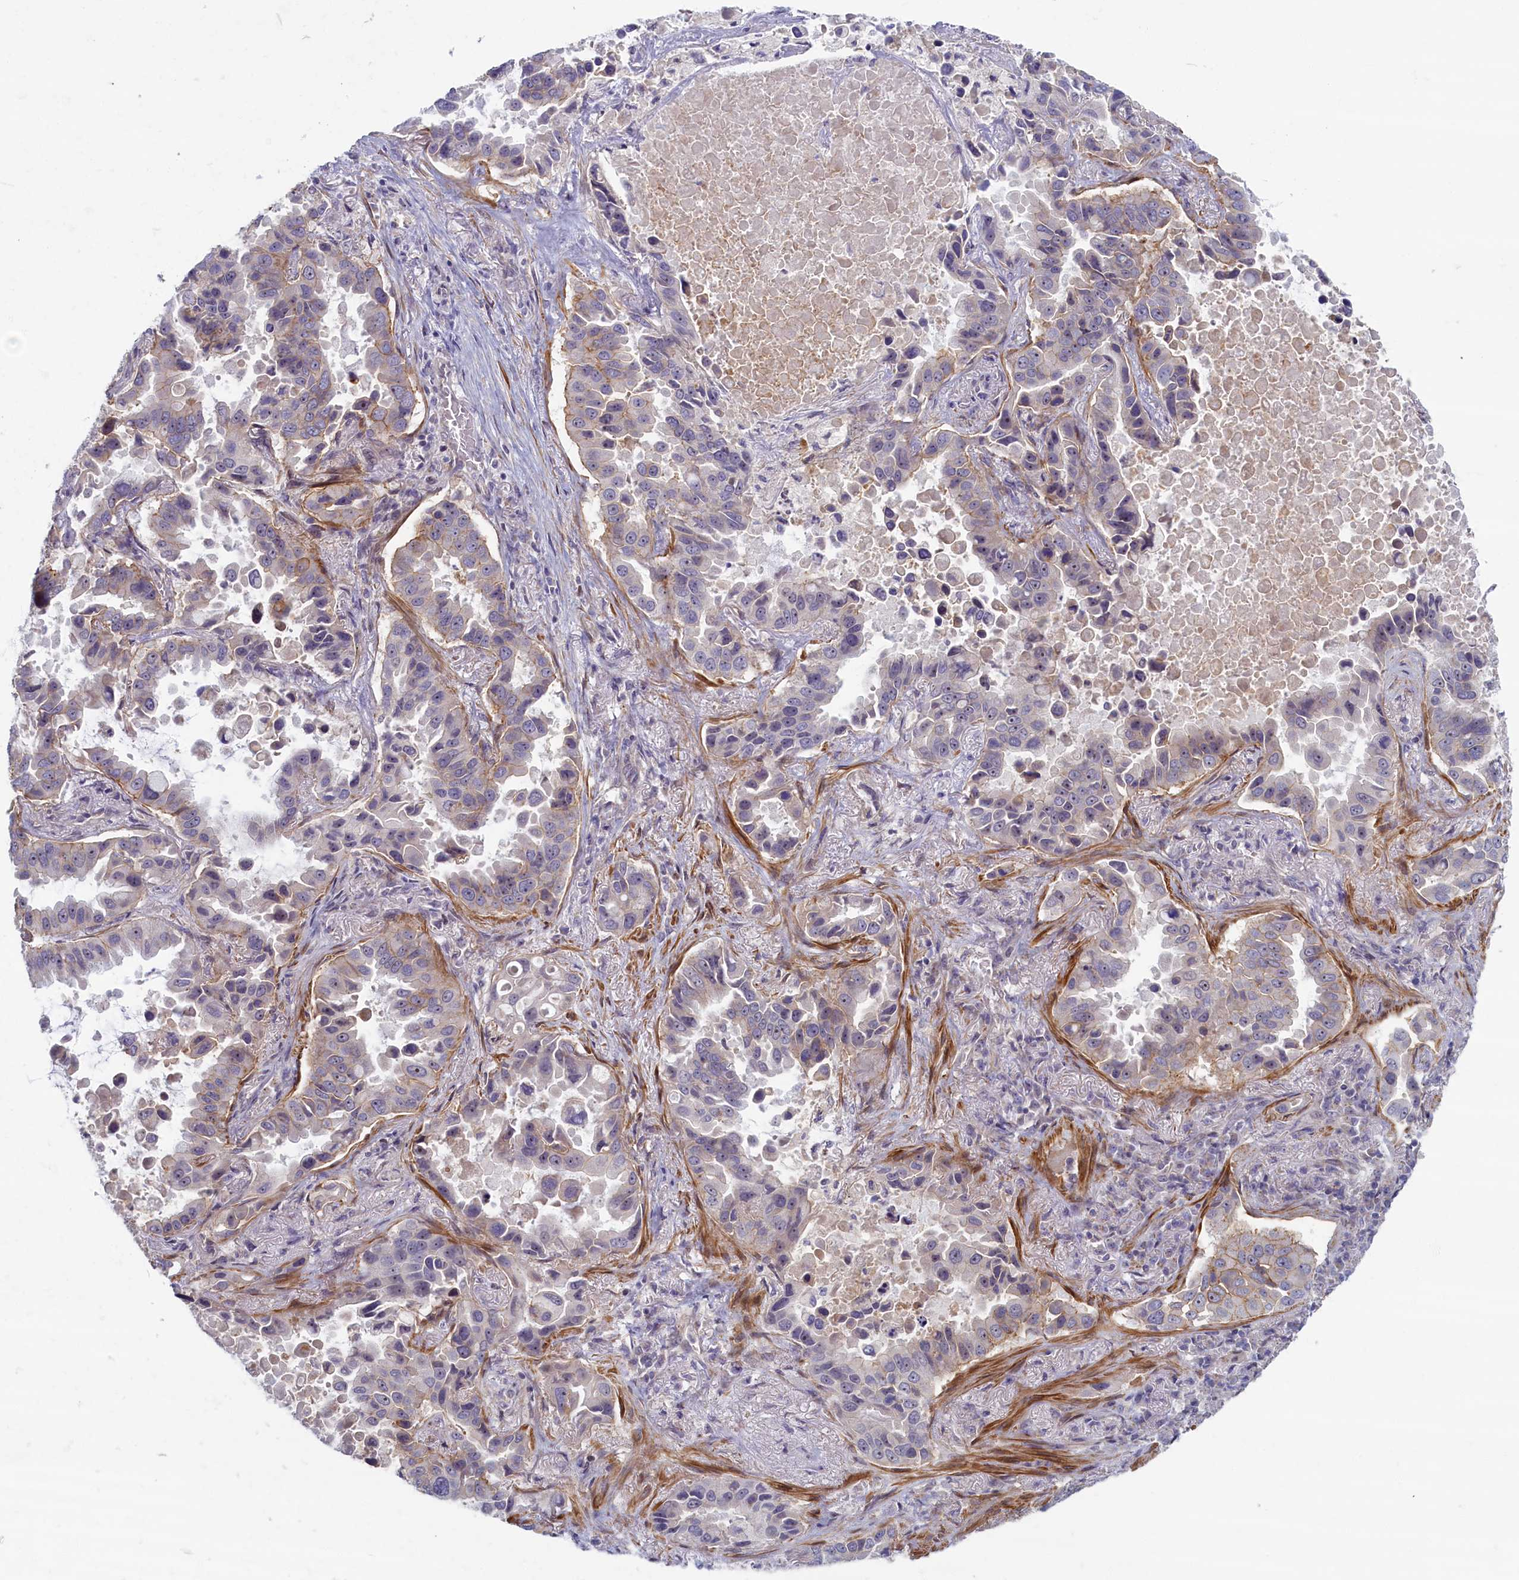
{"staining": {"intensity": "moderate", "quantity": "<25%", "location": "cytoplasmic/membranous"}, "tissue": "lung cancer", "cell_type": "Tumor cells", "image_type": "cancer", "snomed": [{"axis": "morphology", "description": "Adenocarcinoma, NOS"}, {"axis": "topography", "description": "Lung"}], "caption": "IHC (DAB) staining of human lung cancer displays moderate cytoplasmic/membranous protein positivity in about <25% of tumor cells.", "gene": "TRPM4", "patient": {"sex": "male", "age": 64}}